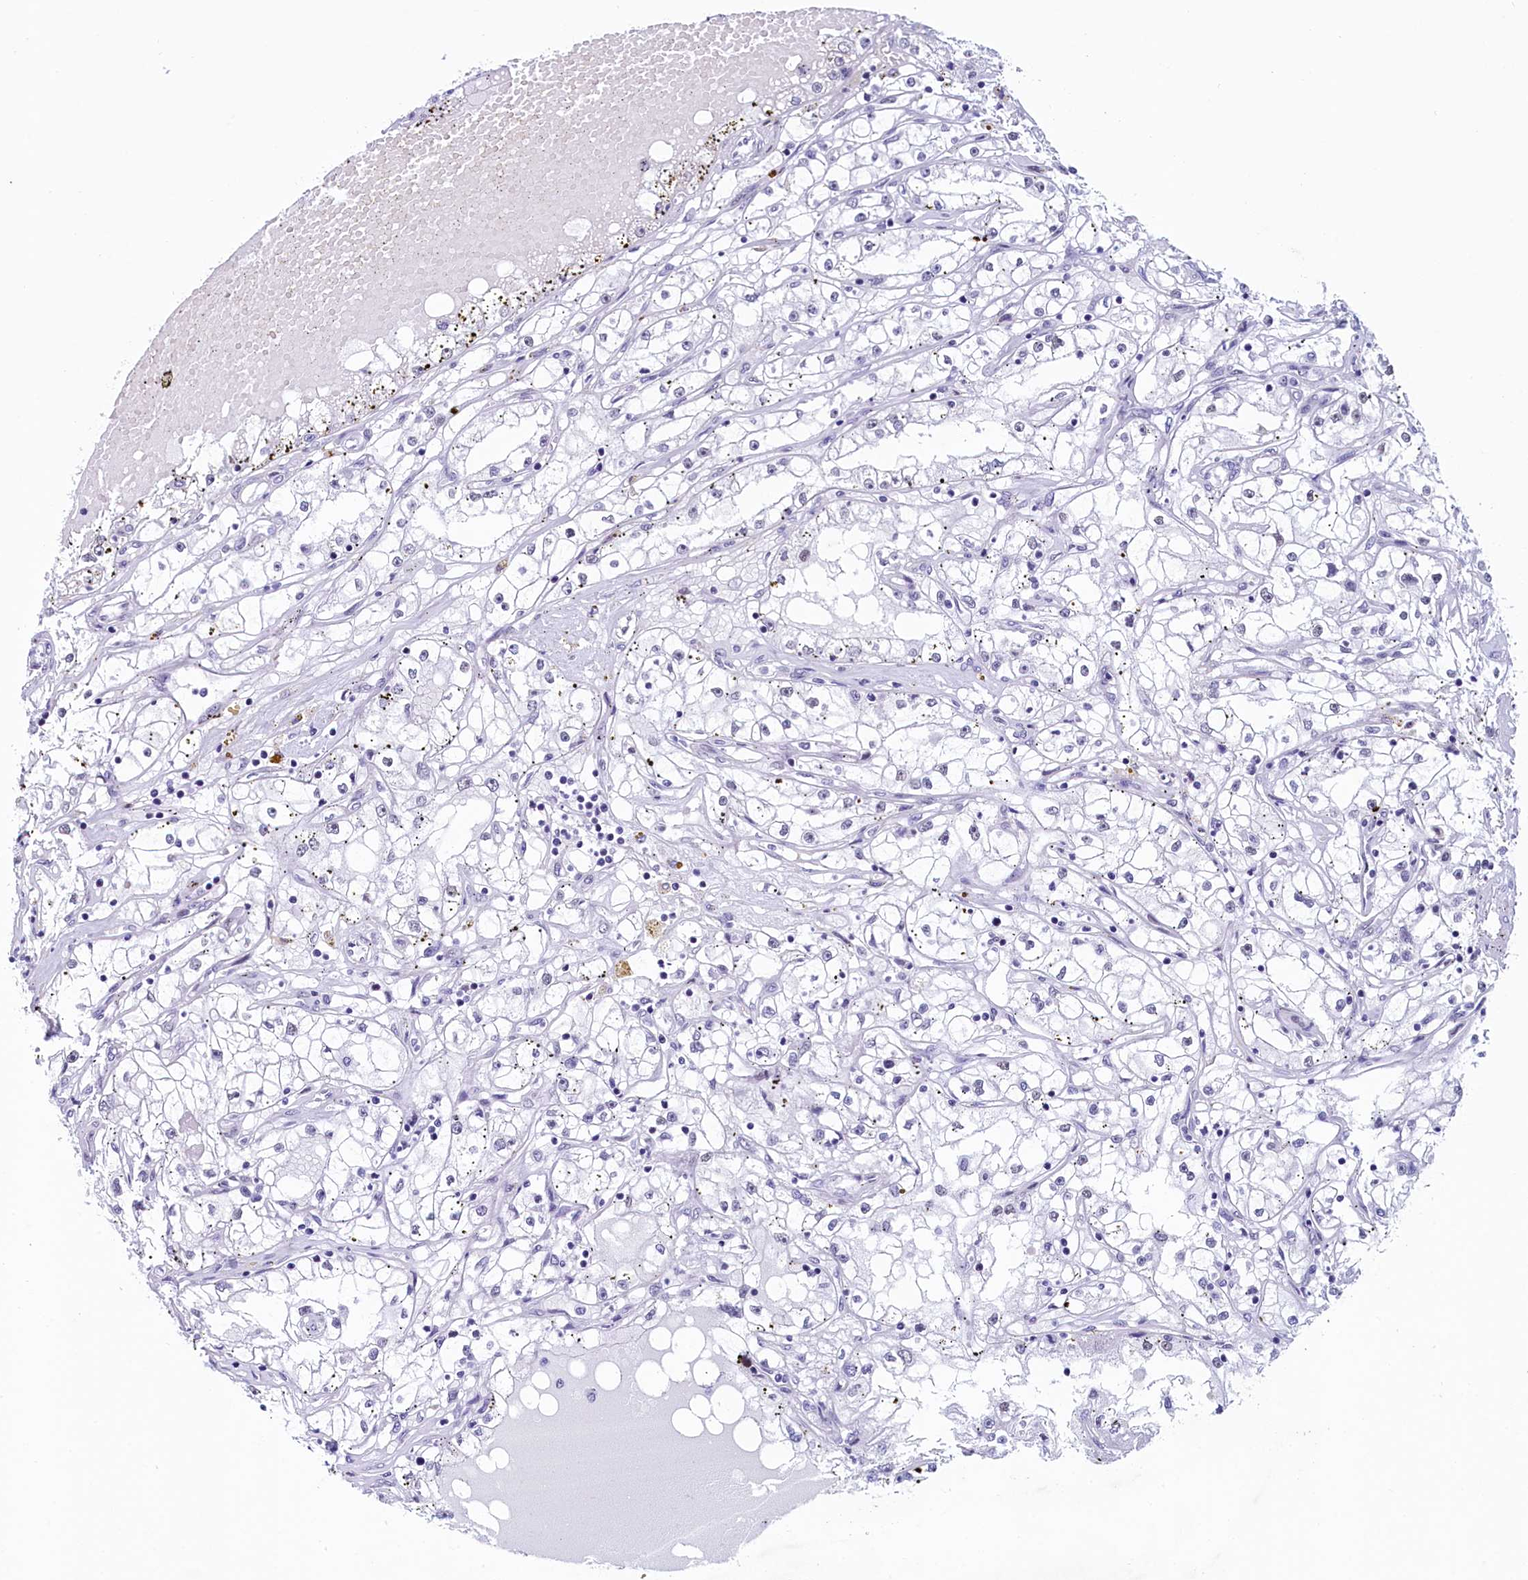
{"staining": {"intensity": "negative", "quantity": "none", "location": "none"}, "tissue": "renal cancer", "cell_type": "Tumor cells", "image_type": "cancer", "snomed": [{"axis": "morphology", "description": "Adenocarcinoma, NOS"}, {"axis": "topography", "description": "Kidney"}], "caption": "Immunohistochemistry of renal cancer (adenocarcinoma) shows no staining in tumor cells.", "gene": "SUGP2", "patient": {"sex": "male", "age": 56}}